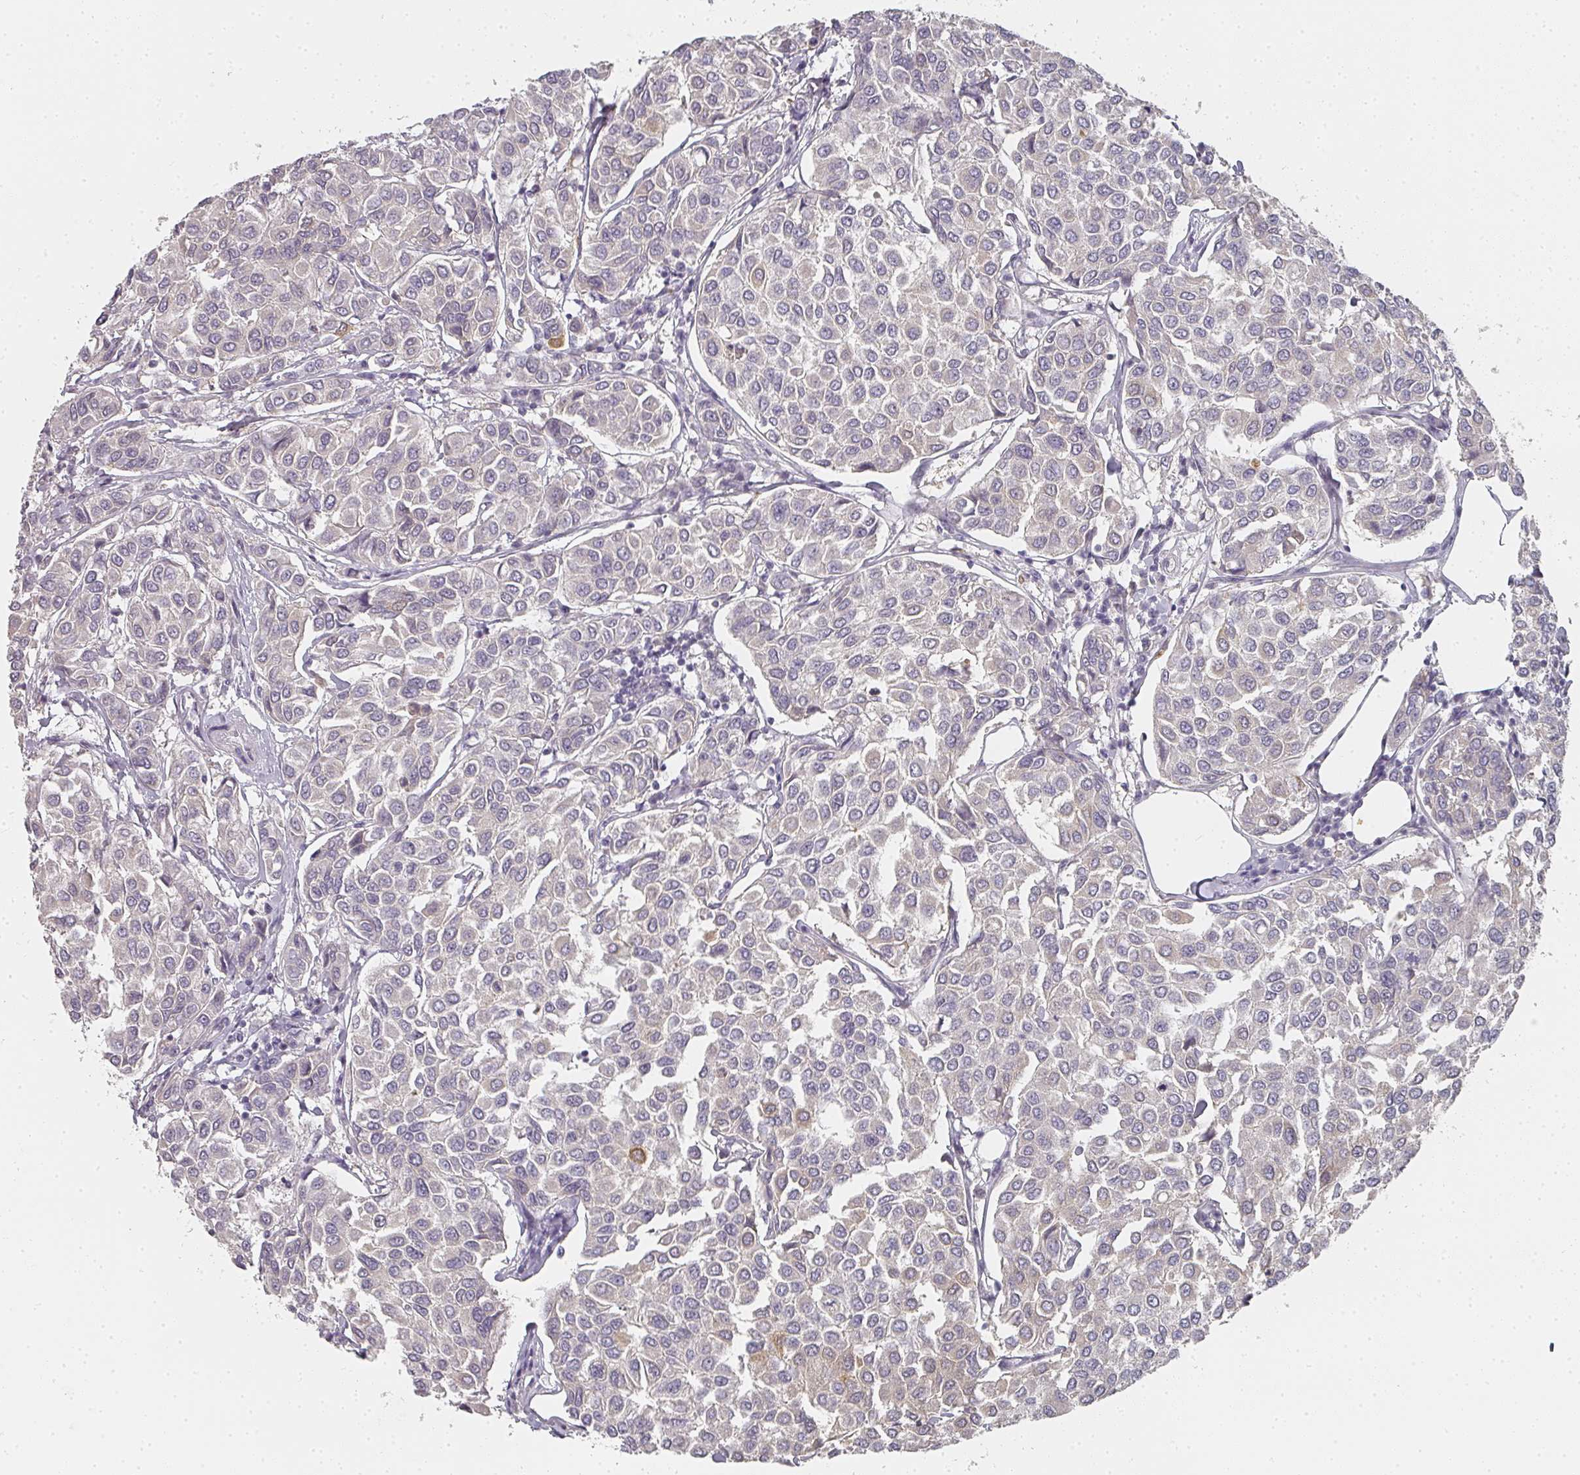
{"staining": {"intensity": "negative", "quantity": "none", "location": "none"}, "tissue": "breast cancer", "cell_type": "Tumor cells", "image_type": "cancer", "snomed": [{"axis": "morphology", "description": "Duct carcinoma"}, {"axis": "topography", "description": "Breast"}], "caption": "Tumor cells show no significant staining in breast cancer (intraductal carcinoma).", "gene": "SHISA2", "patient": {"sex": "female", "age": 55}}